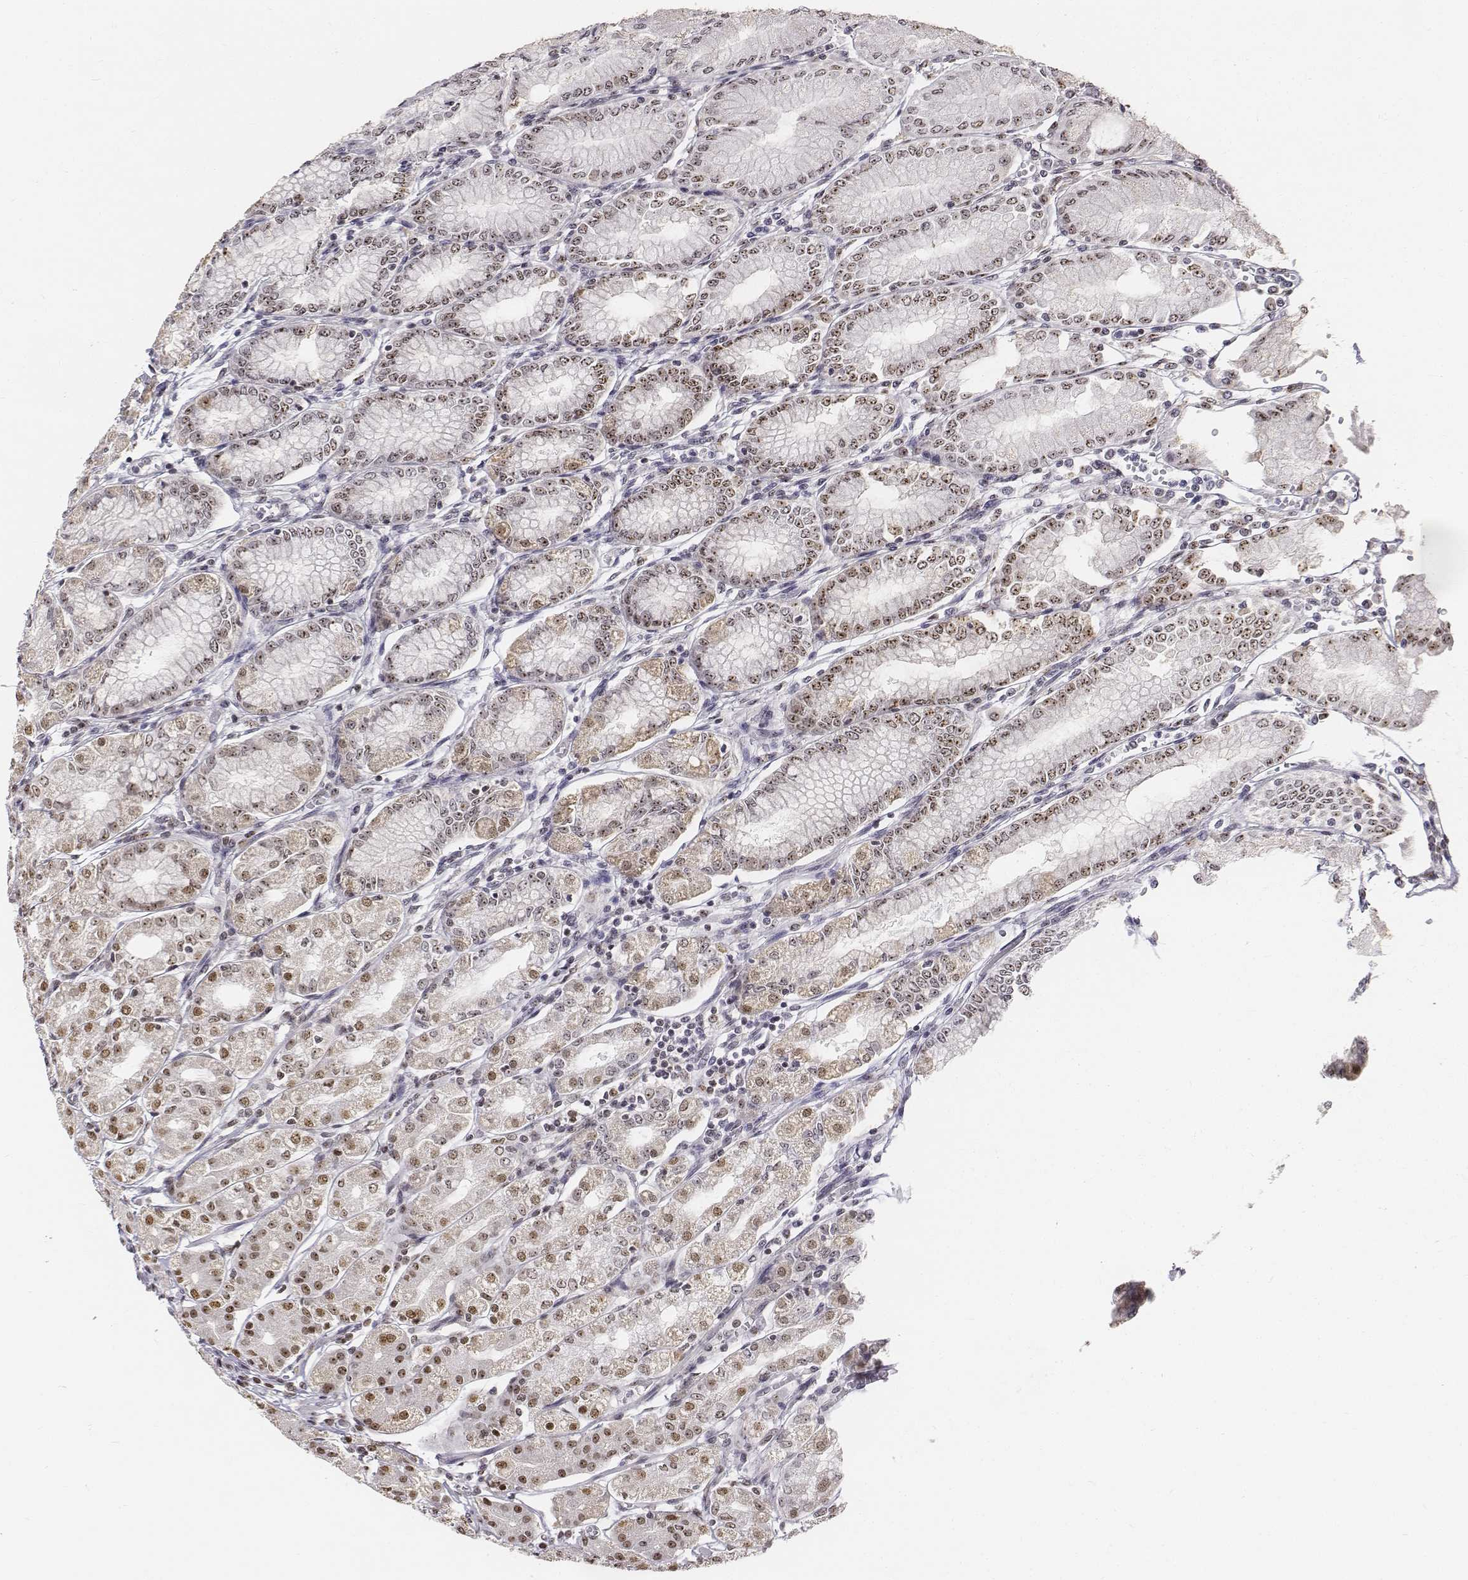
{"staining": {"intensity": "weak", "quantity": ">75%", "location": "nuclear"}, "tissue": "stomach", "cell_type": "Glandular cells", "image_type": "normal", "snomed": [{"axis": "morphology", "description": "Normal tissue, NOS"}, {"axis": "topography", "description": "Skeletal muscle"}, {"axis": "topography", "description": "Stomach"}], "caption": "Weak nuclear expression for a protein is appreciated in about >75% of glandular cells of benign stomach using IHC.", "gene": "PHF6", "patient": {"sex": "female", "age": 57}}